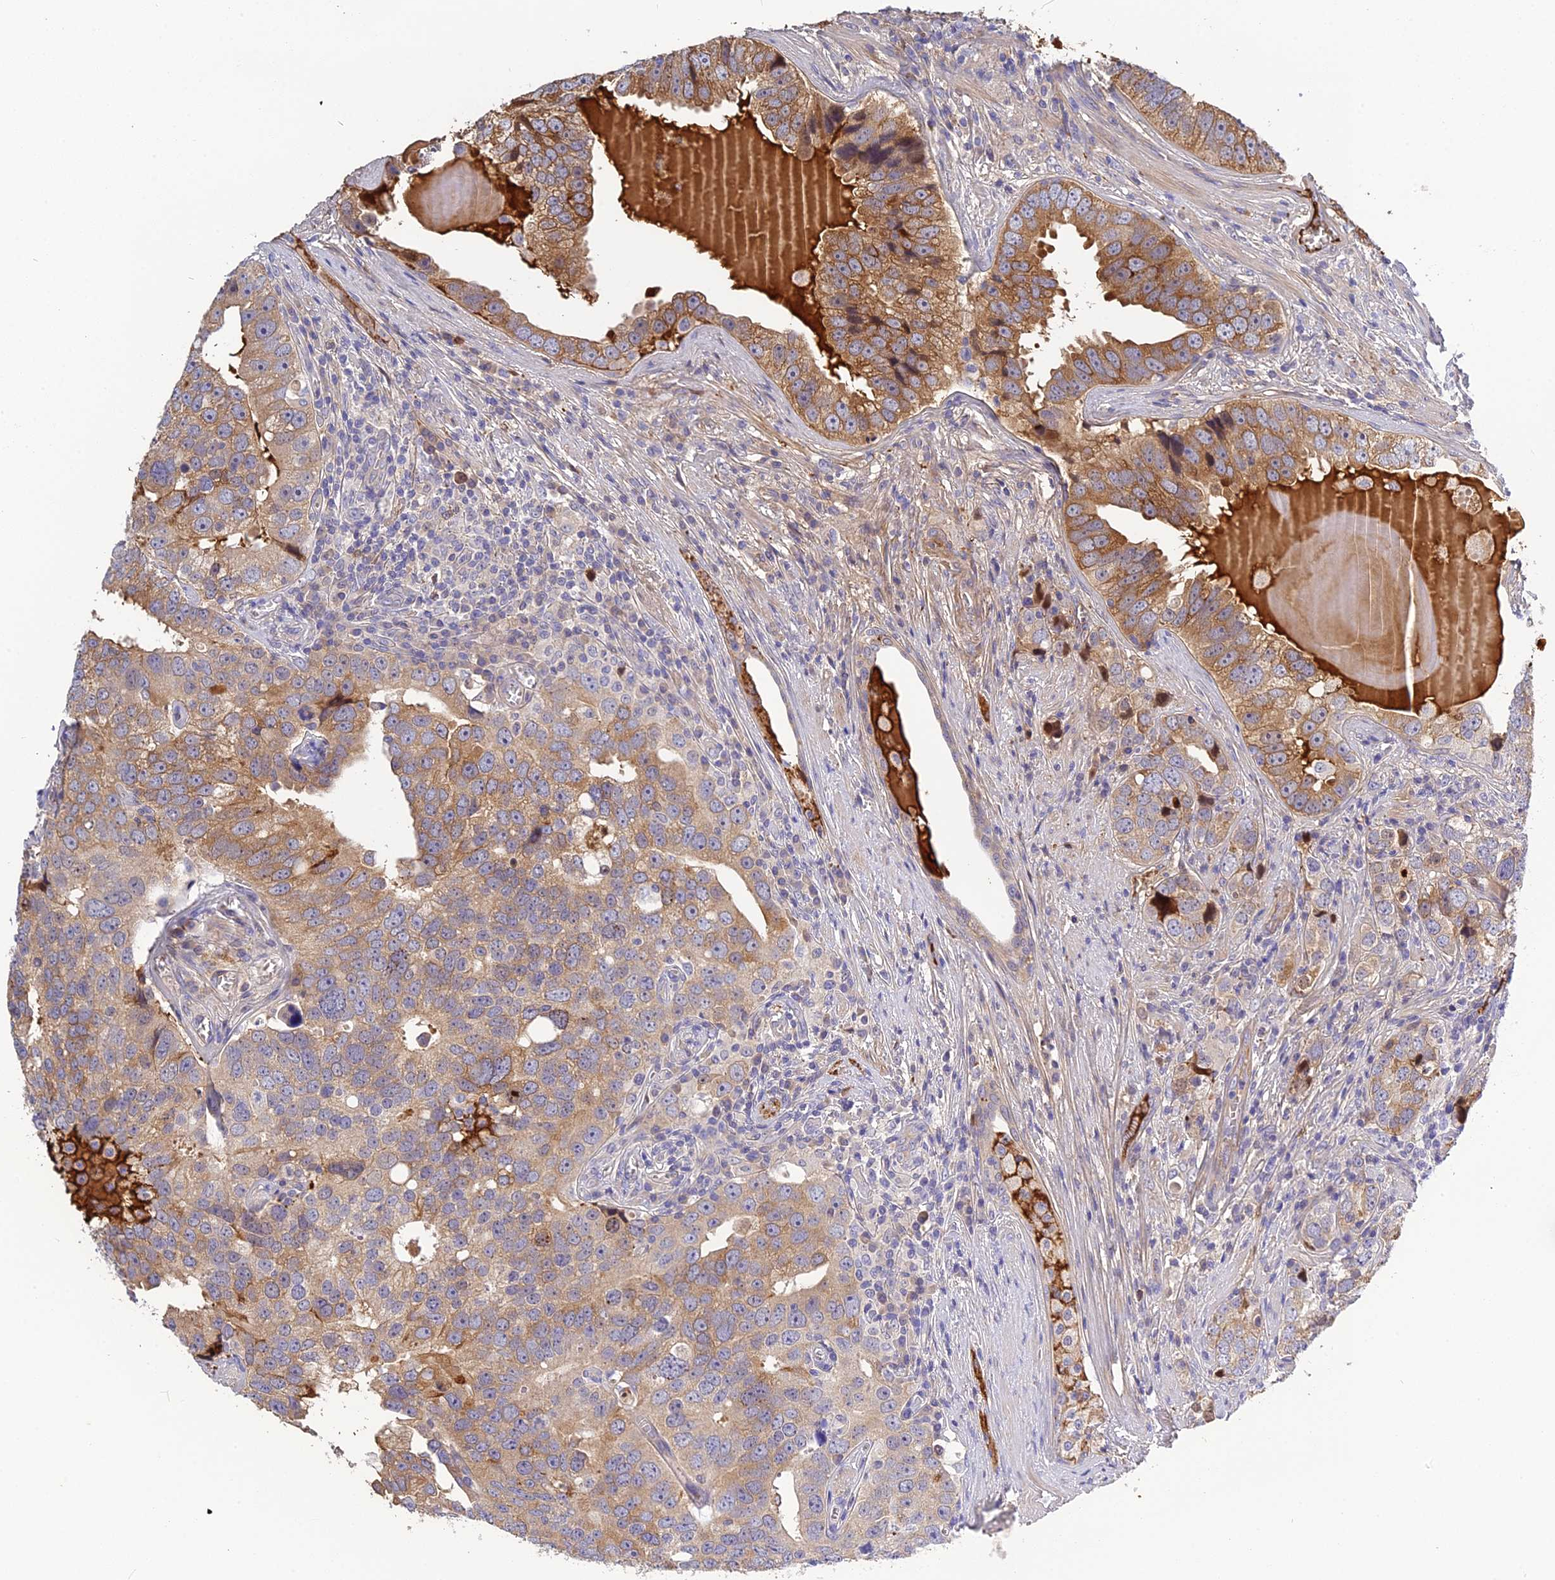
{"staining": {"intensity": "moderate", "quantity": "25%-75%", "location": "cytoplasmic/membranous"}, "tissue": "prostate cancer", "cell_type": "Tumor cells", "image_type": "cancer", "snomed": [{"axis": "morphology", "description": "Adenocarcinoma, High grade"}, {"axis": "topography", "description": "Prostate"}], "caption": "Tumor cells demonstrate medium levels of moderate cytoplasmic/membranous expression in about 25%-75% of cells in prostate cancer.", "gene": "PZP", "patient": {"sex": "male", "age": 71}}